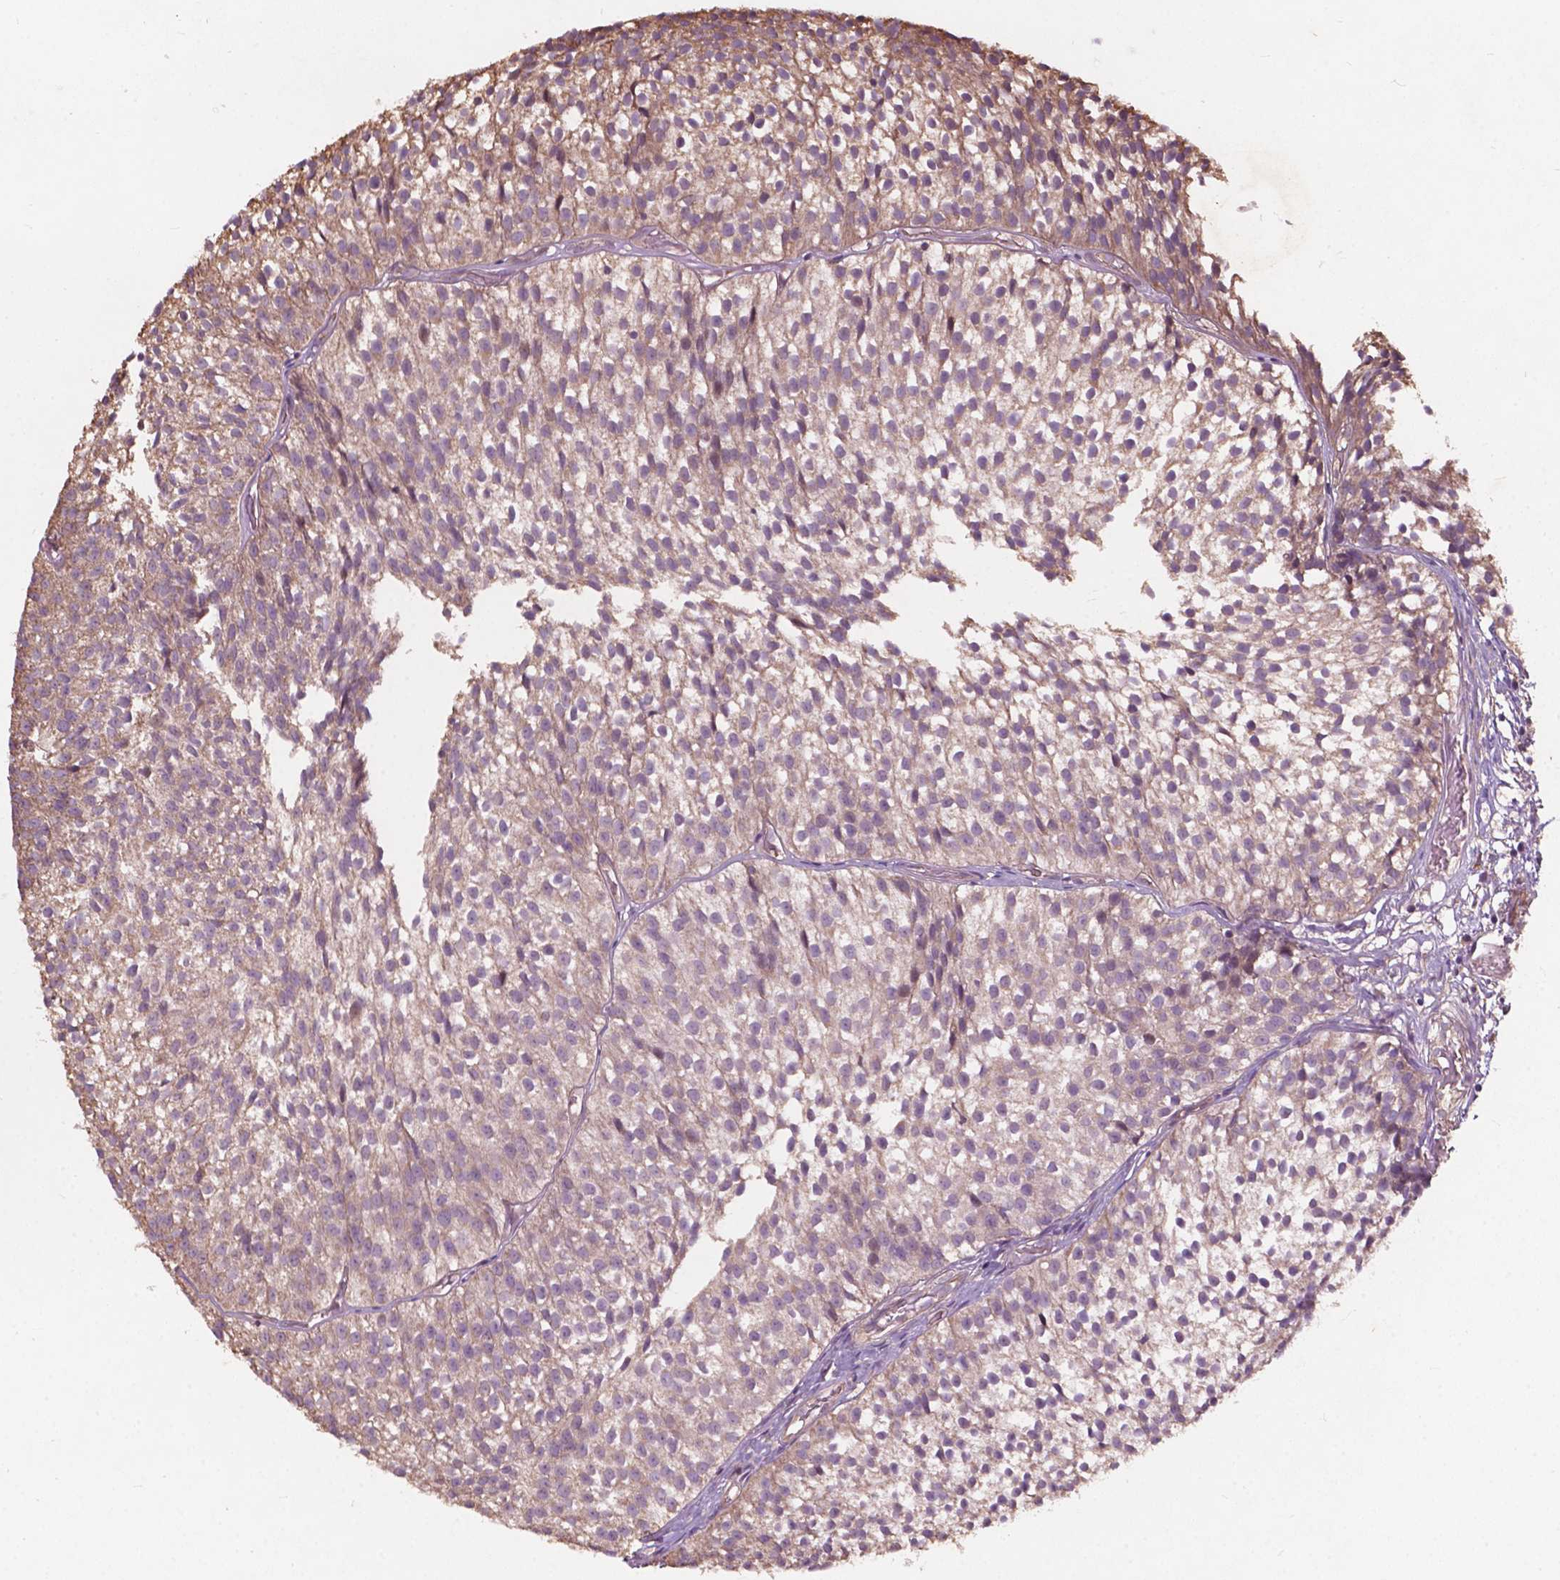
{"staining": {"intensity": "weak", "quantity": "25%-75%", "location": "cytoplasmic/membranous"}, "tissue": "urothelial cancer", "cell_type": "Tumor cells", "image_type": "cancer", "snomed": [{"axis": "morphology", "description": "Urothelial carcinoma, Low grade"}, {"axis": "topography", "description": "Urinary bladder"}], "caption": "Protein expression analysis of urothelial carcinoma (low-grade) exhibits weak cytoplasmic/membranous staining in about 25%-75% of tumor cells.", "gene": "CDC42BPA", "patient": {"sex": "male", "age": 63}}